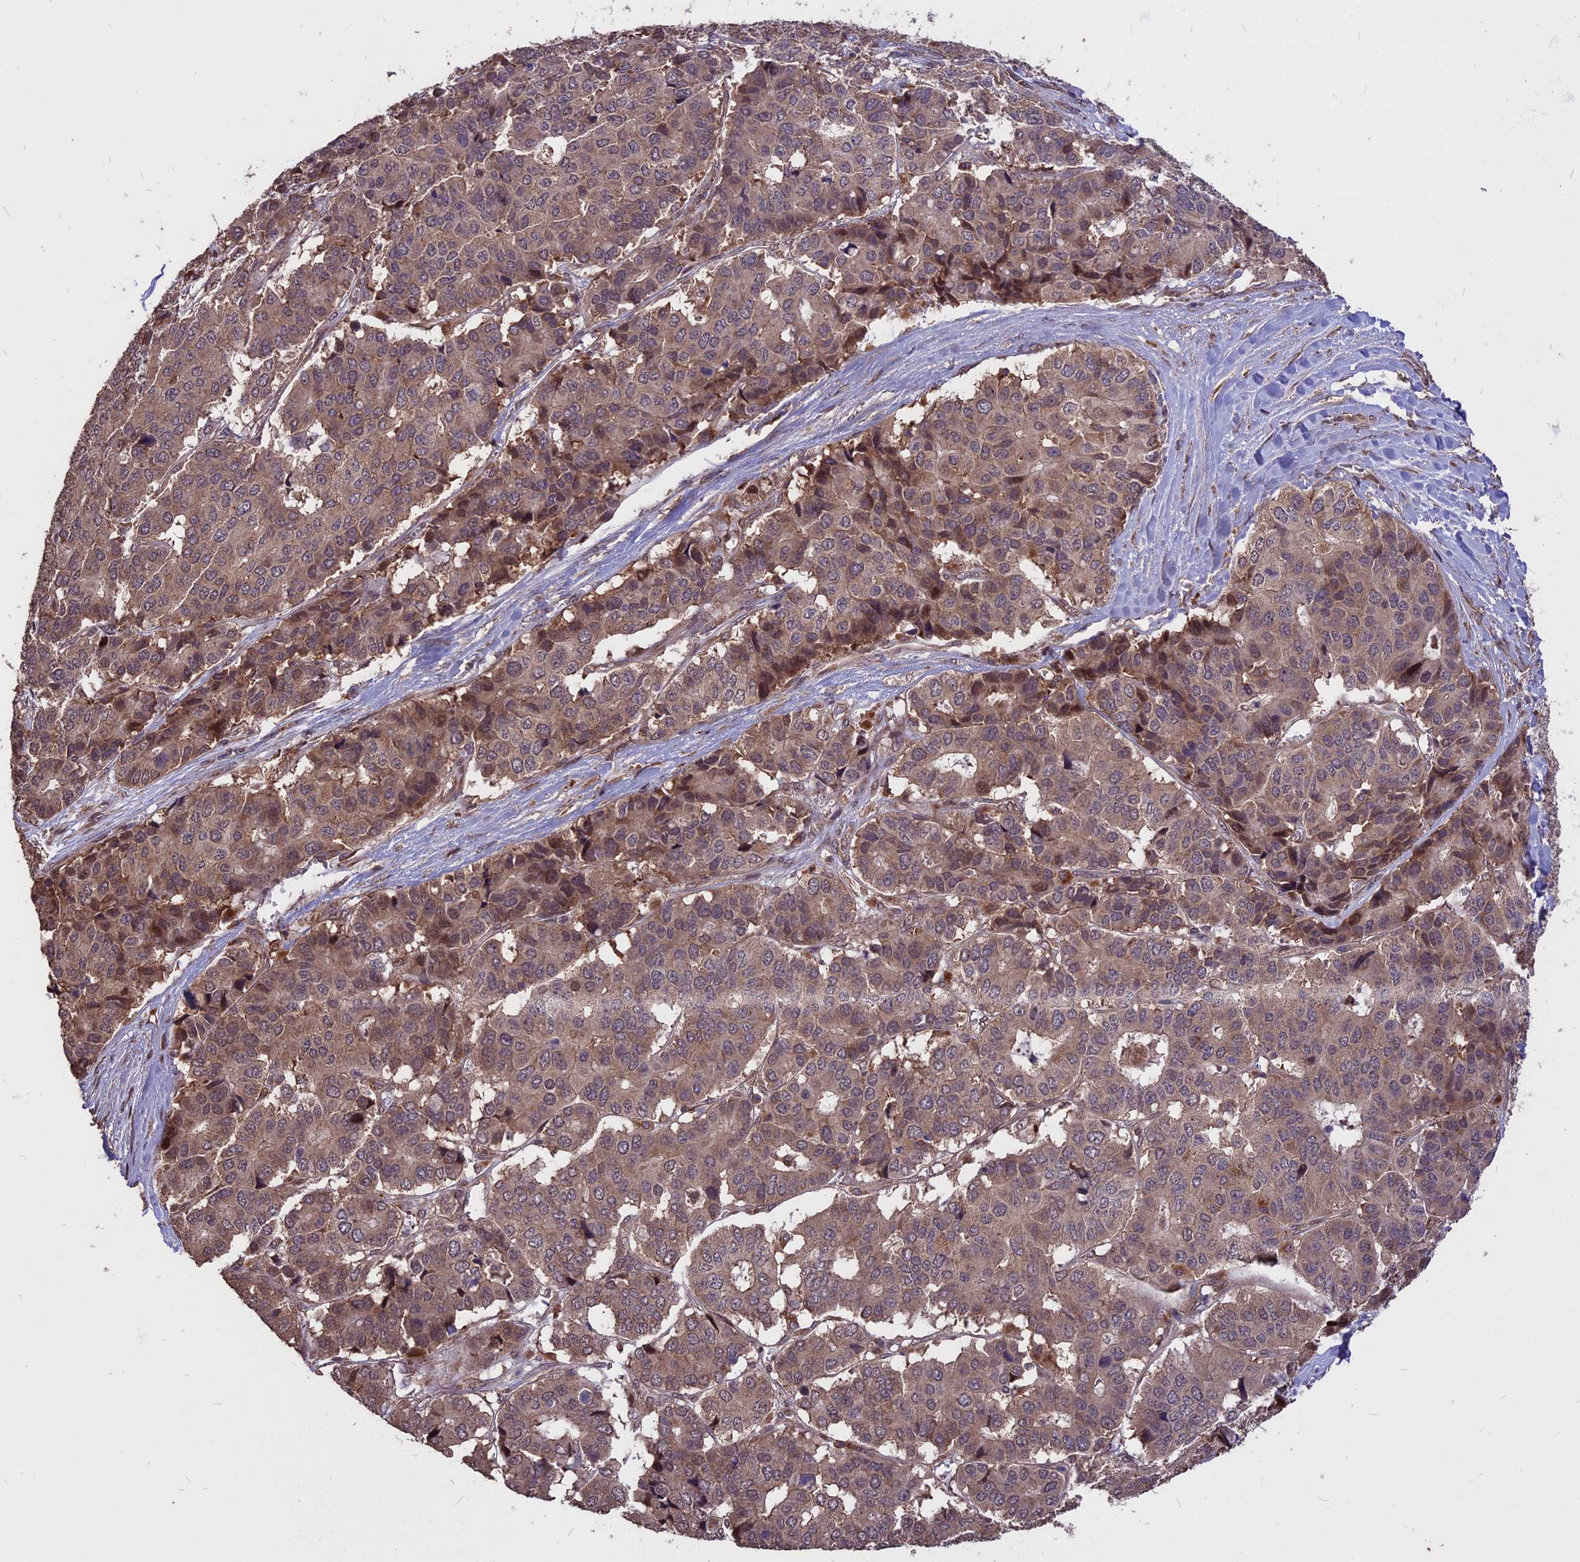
{"staining": {"intensity": "weak", "quantity": ">75%", "location": "cytoplasmic/membranous"}, "tissue": "pancreatic cancer", "cell_type": "Tumor cells", "image_type": "cancer", "snomed": [{"axis": "morphology", "description": "Adenocarcinoma, NOS"}, {"axis": "topography", "description": "Pancreas"}], "caption": "About >75% of tumor cells in pancreatic cancer (adenocarcinoma) display weak cytoplasmic/membranous protein positivity as visualized by brown immunohistochemical staining.", "gene": "ZNF598", "patient": {"sex": "male", "age": 50}}